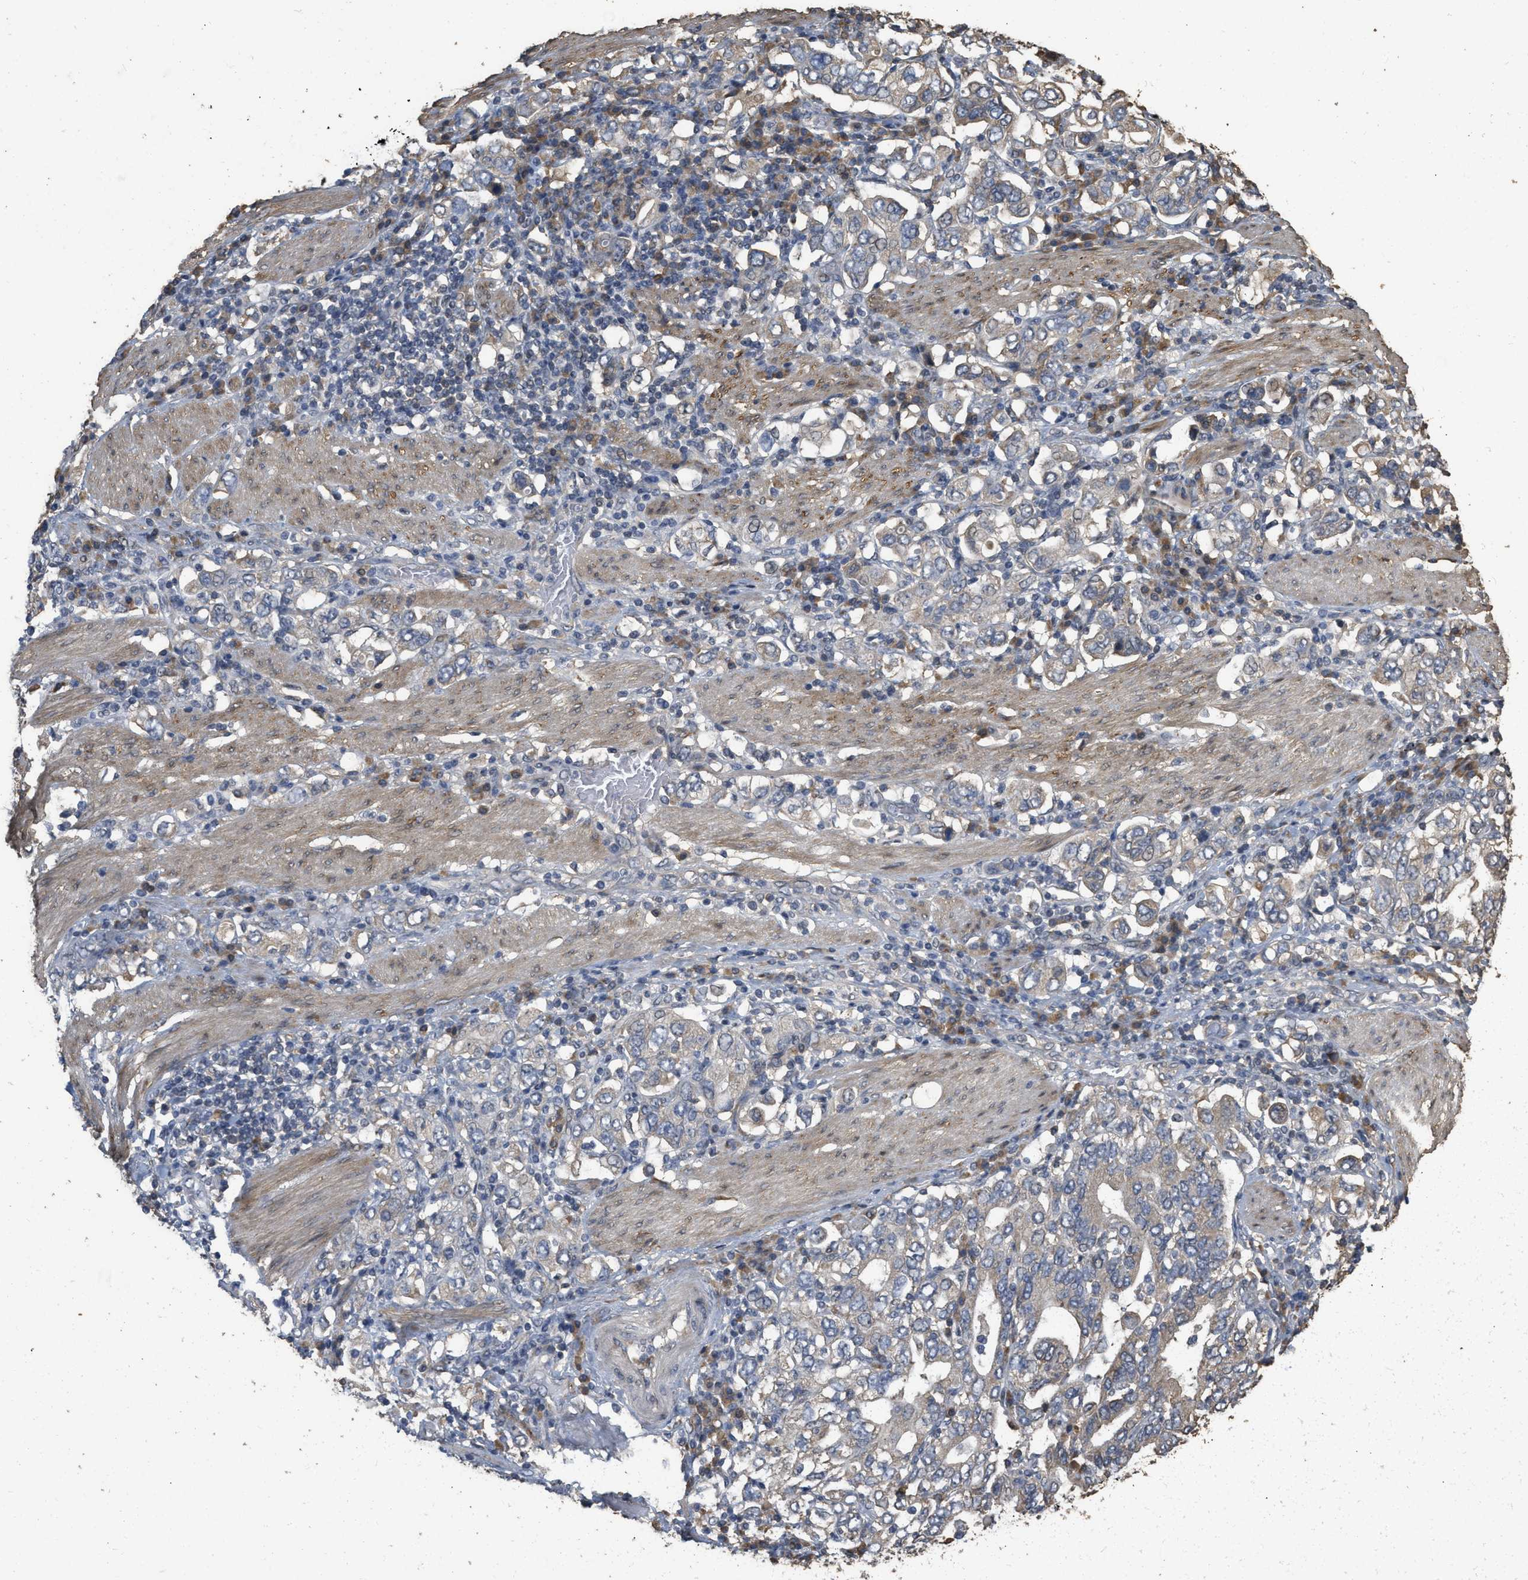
{"staining": {"intensity": "weak", "quantity": "<25%", "location": "cytoplasmic/membranous"}, "tissue": "stomach cancer", "cell_type": "Tumor cells", "image_type": "cancer", "snomed": [{"axis": "morphology", "description": "Adenocarcinoma, NOS"}, {"axis": "topography", "description": "Stomach, upper"}], "caption": "Immunohistochemistry (IHC) photomicrograph of neoplastic tissue: human stomach cancer (adenocarcinoma) stained with DAB displays no significant protein staining in tumor cells.", "gene": "NCS1", "patient": {"sex": "male", "age": 62}}